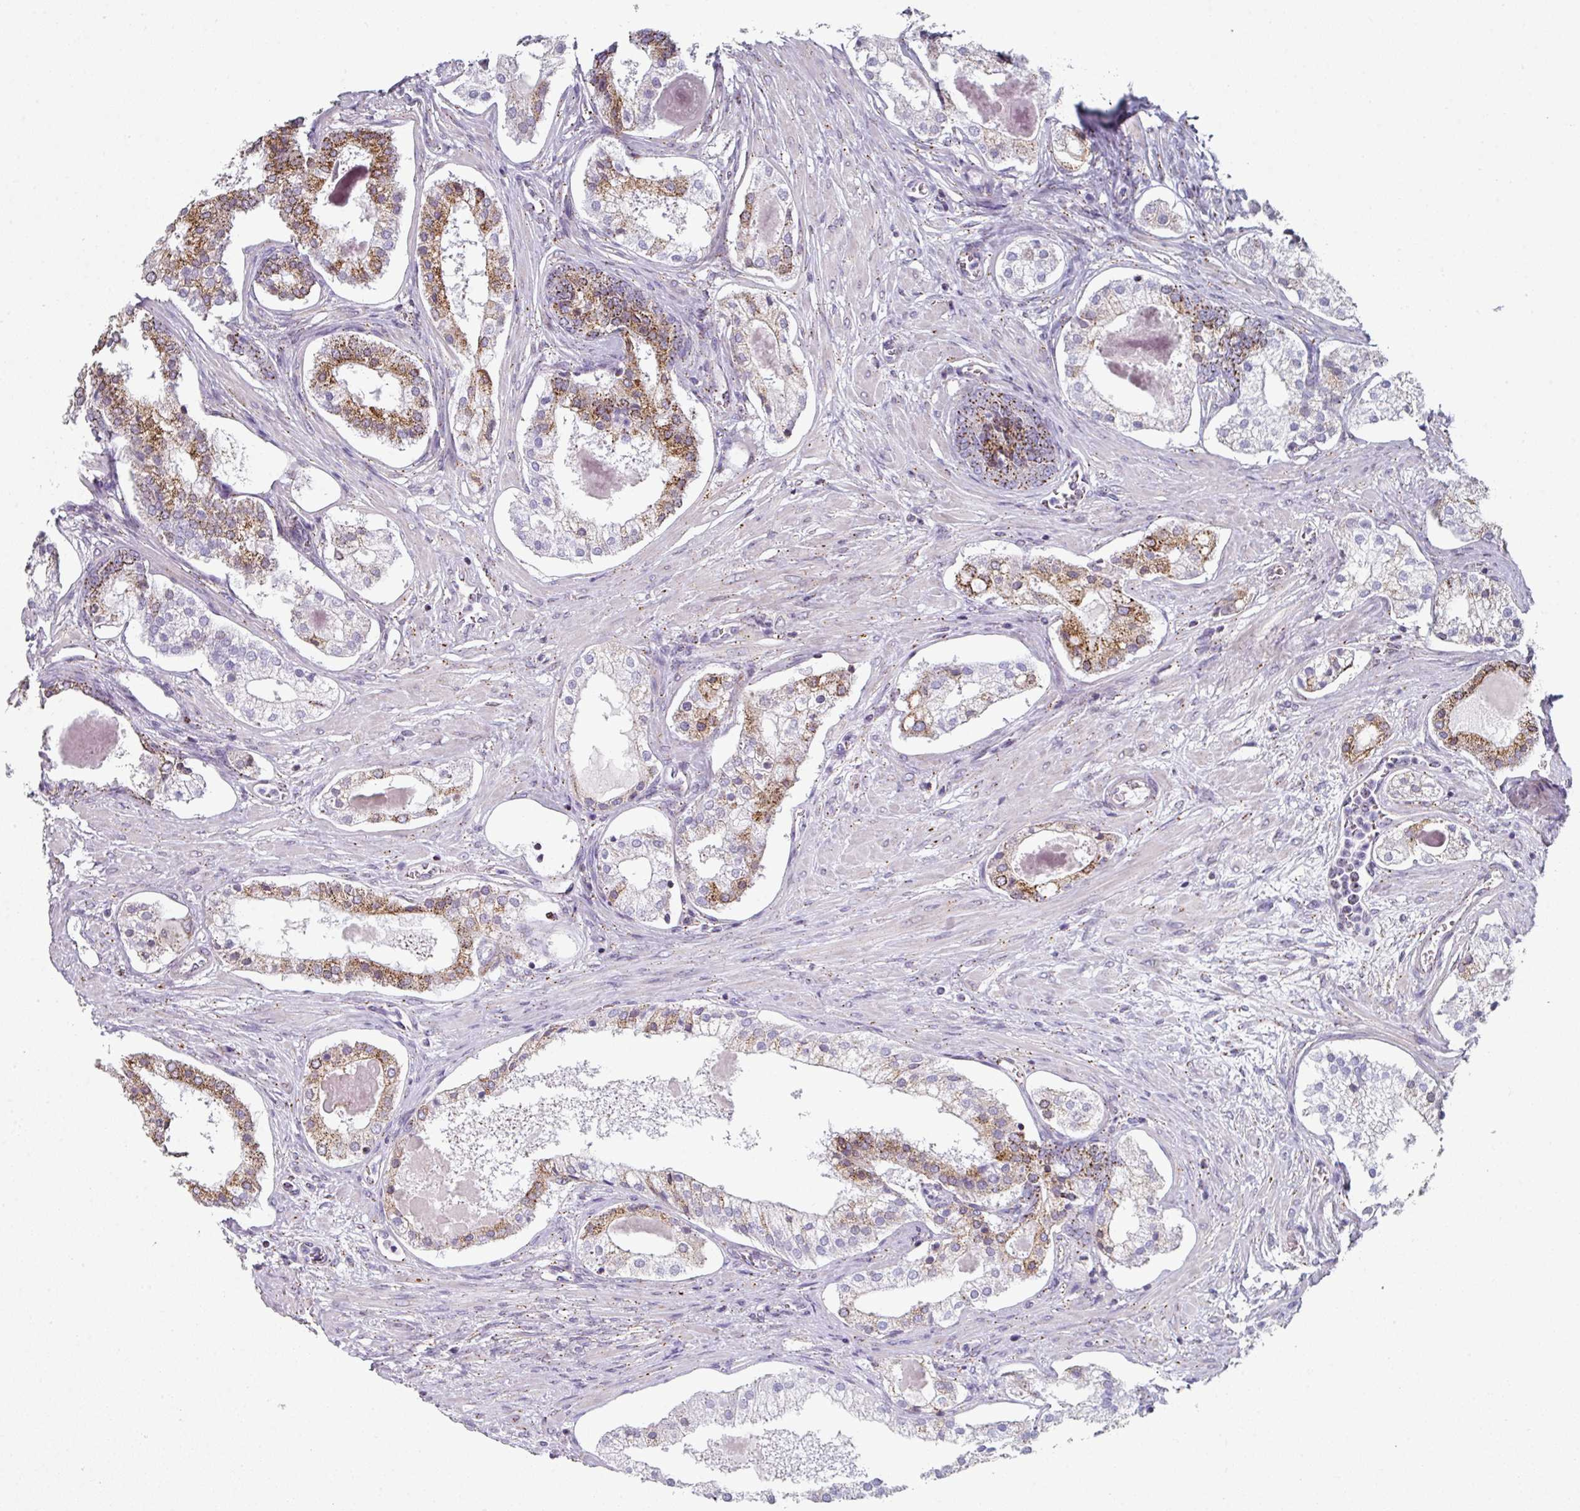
{"staining": {"intensity": "moderate", "quantity": "25%-75%", "location": "cytoplasmic/membranous"}, "tissue": "prostate cancer", "cell_type": "Tumor cells", "image_type": "cancer", "snomed": [{"axis": "morphology", "description": "Adenocarcinoma, Low grade"}, {"axis": "topography", "description": "Prostate"}], "caption": "There is medium levels of moderate cytoplasmic/membranous staining in tumor cells of prostate cancer (adenocarcinoma (low-grade)), as demonstrated by immunohistochemical staining (brown color).", "gene": "CCDC85B", "patient": {"sex": "male", "age": 59}}